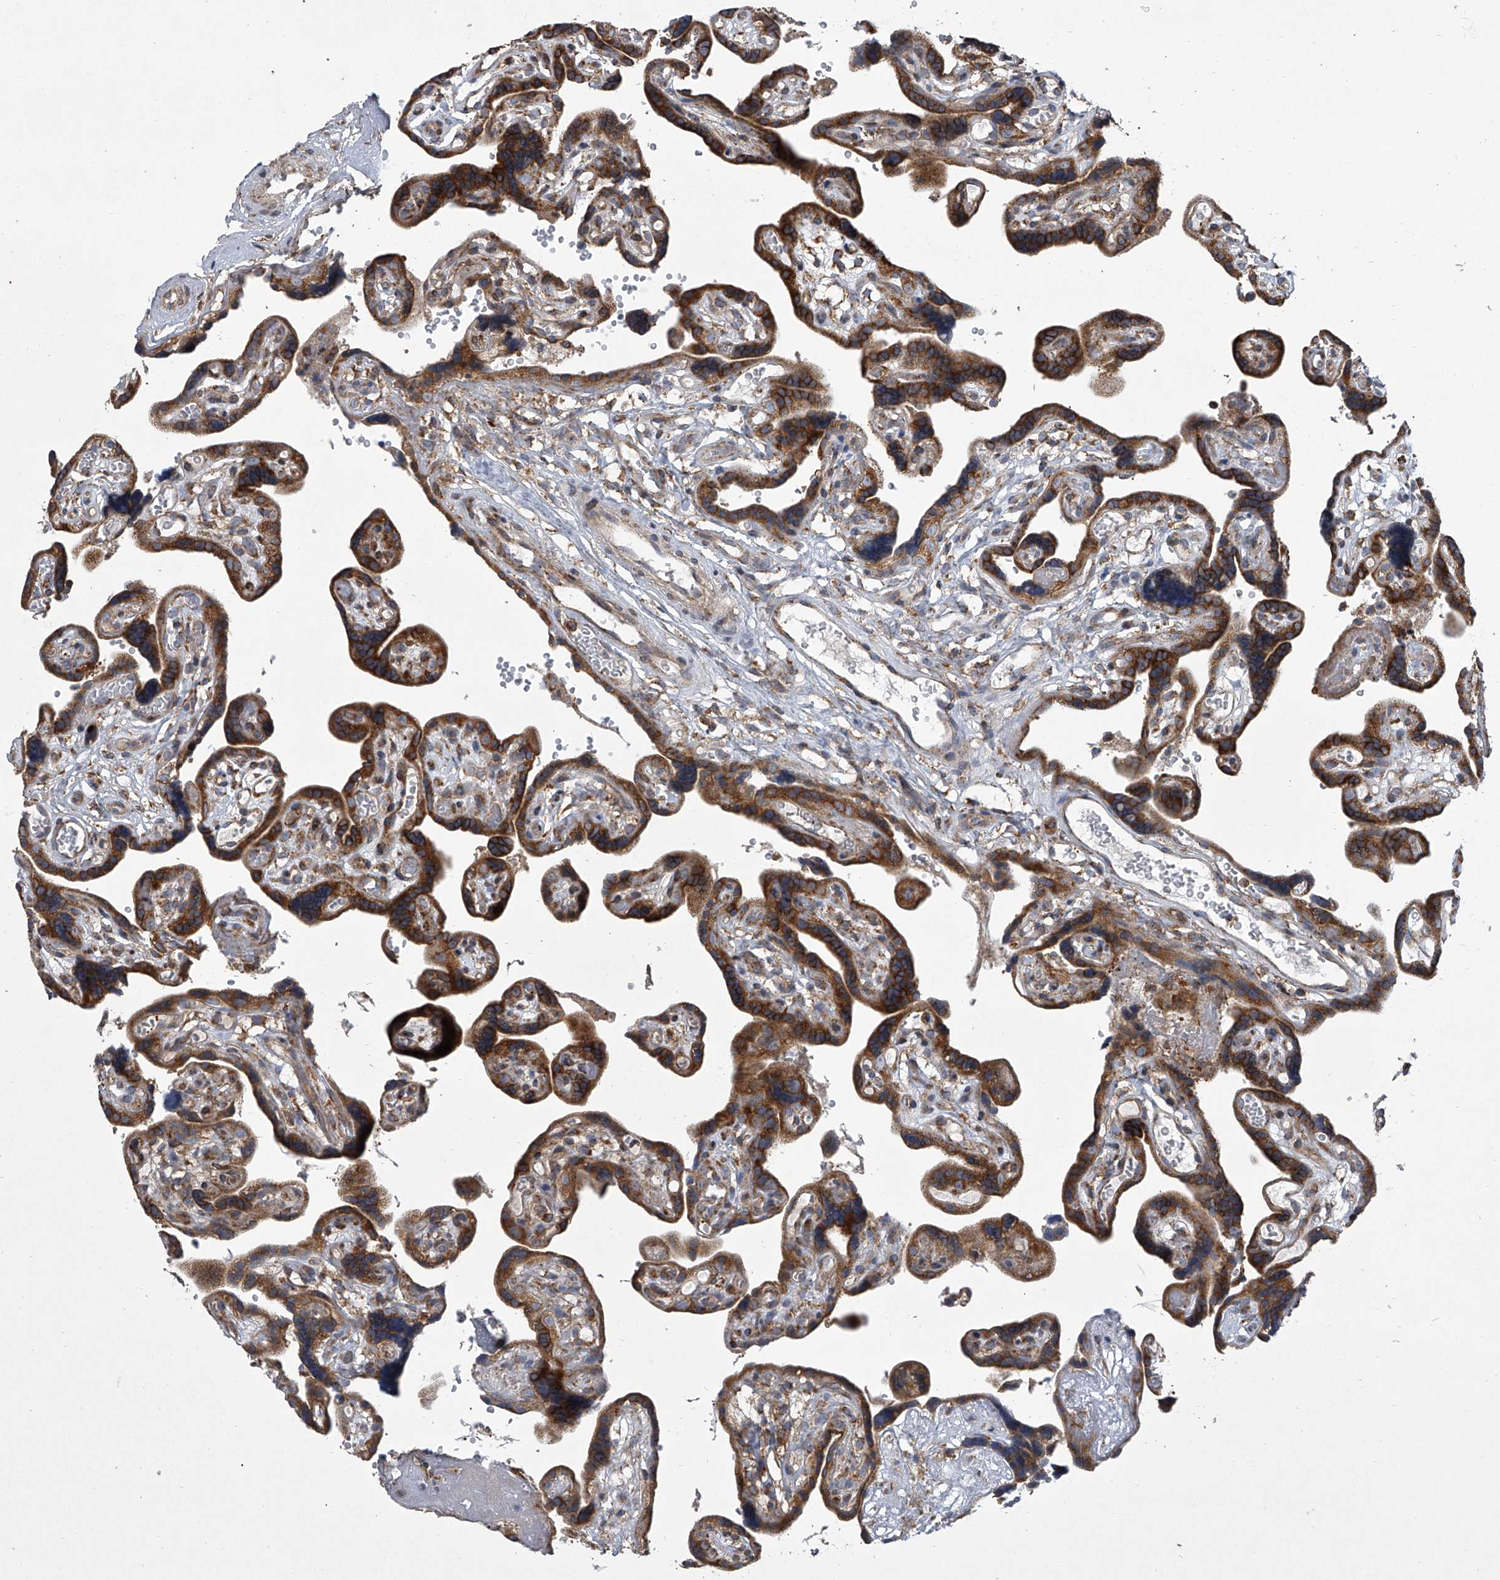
{"staining": {"intensity": "moderate", "quantity": ">75%", "location": "cytoplasmic/membranous"}, "tissue": "placenta", "cell_type": "Decidual cells", "image_type": "normal", "snomed": [{"axis": "morphology", "description": "Normal tissue, NOS"}, {"axis": "topography", "description": "Placenta"}], "caption": "A medium amount of moderate cytoplasmic/membranous positivity is identified in about >75% of decidual cells in normal placenta.", "gene": "ZC3H15", "patient": {"sex": "female", "age": 30}}